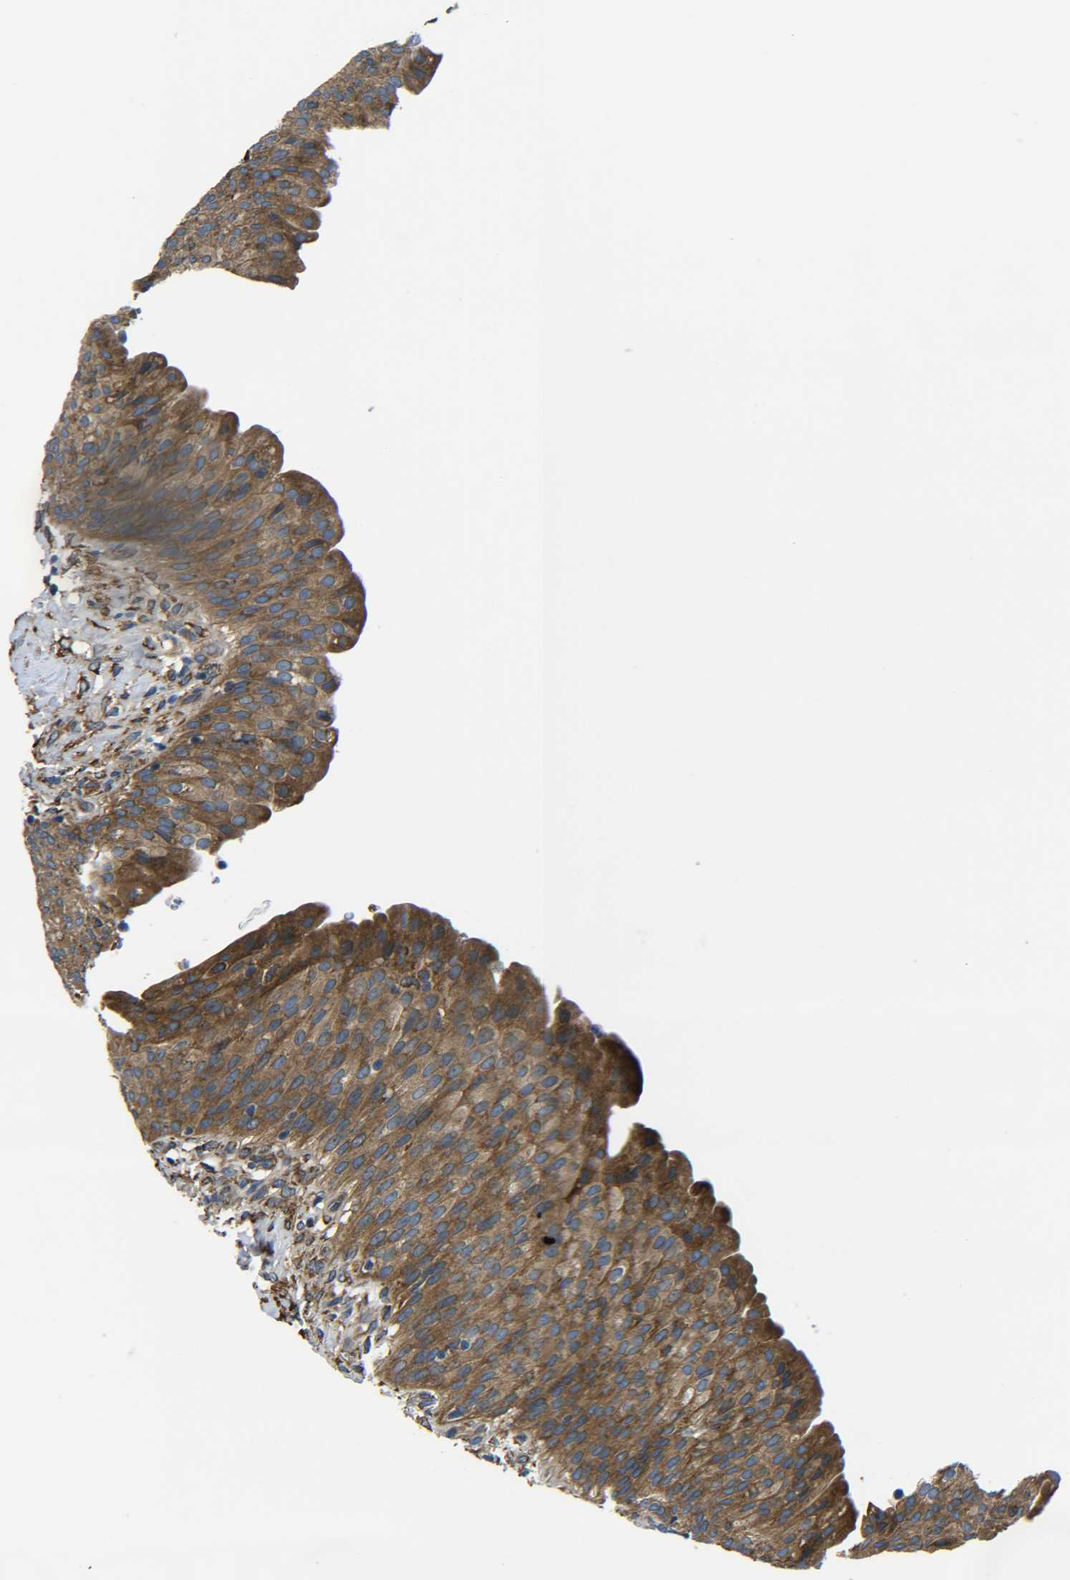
{"staining": {"intensity": "moderate", "quantity": ">75%", "location": "cytoplasmic/membranous"}, "tissue": "urinary bladder", "cell_type": "Urothelial cells", "image_type": "normal", "snomed": [{"axis": "morphology", "description": "Normal tissue, NOS"}, {"axis": "topography", "description": "Urinary bladder"}], "caption": "About >75% of urothelial cells in normal human urinary bladder exhibit moderate cytoplasmic/membranous protein staining as visualized by brown immunohistochemical staining.", "gene": "PREB", "patient": {"sex": "female", "age": 79}}